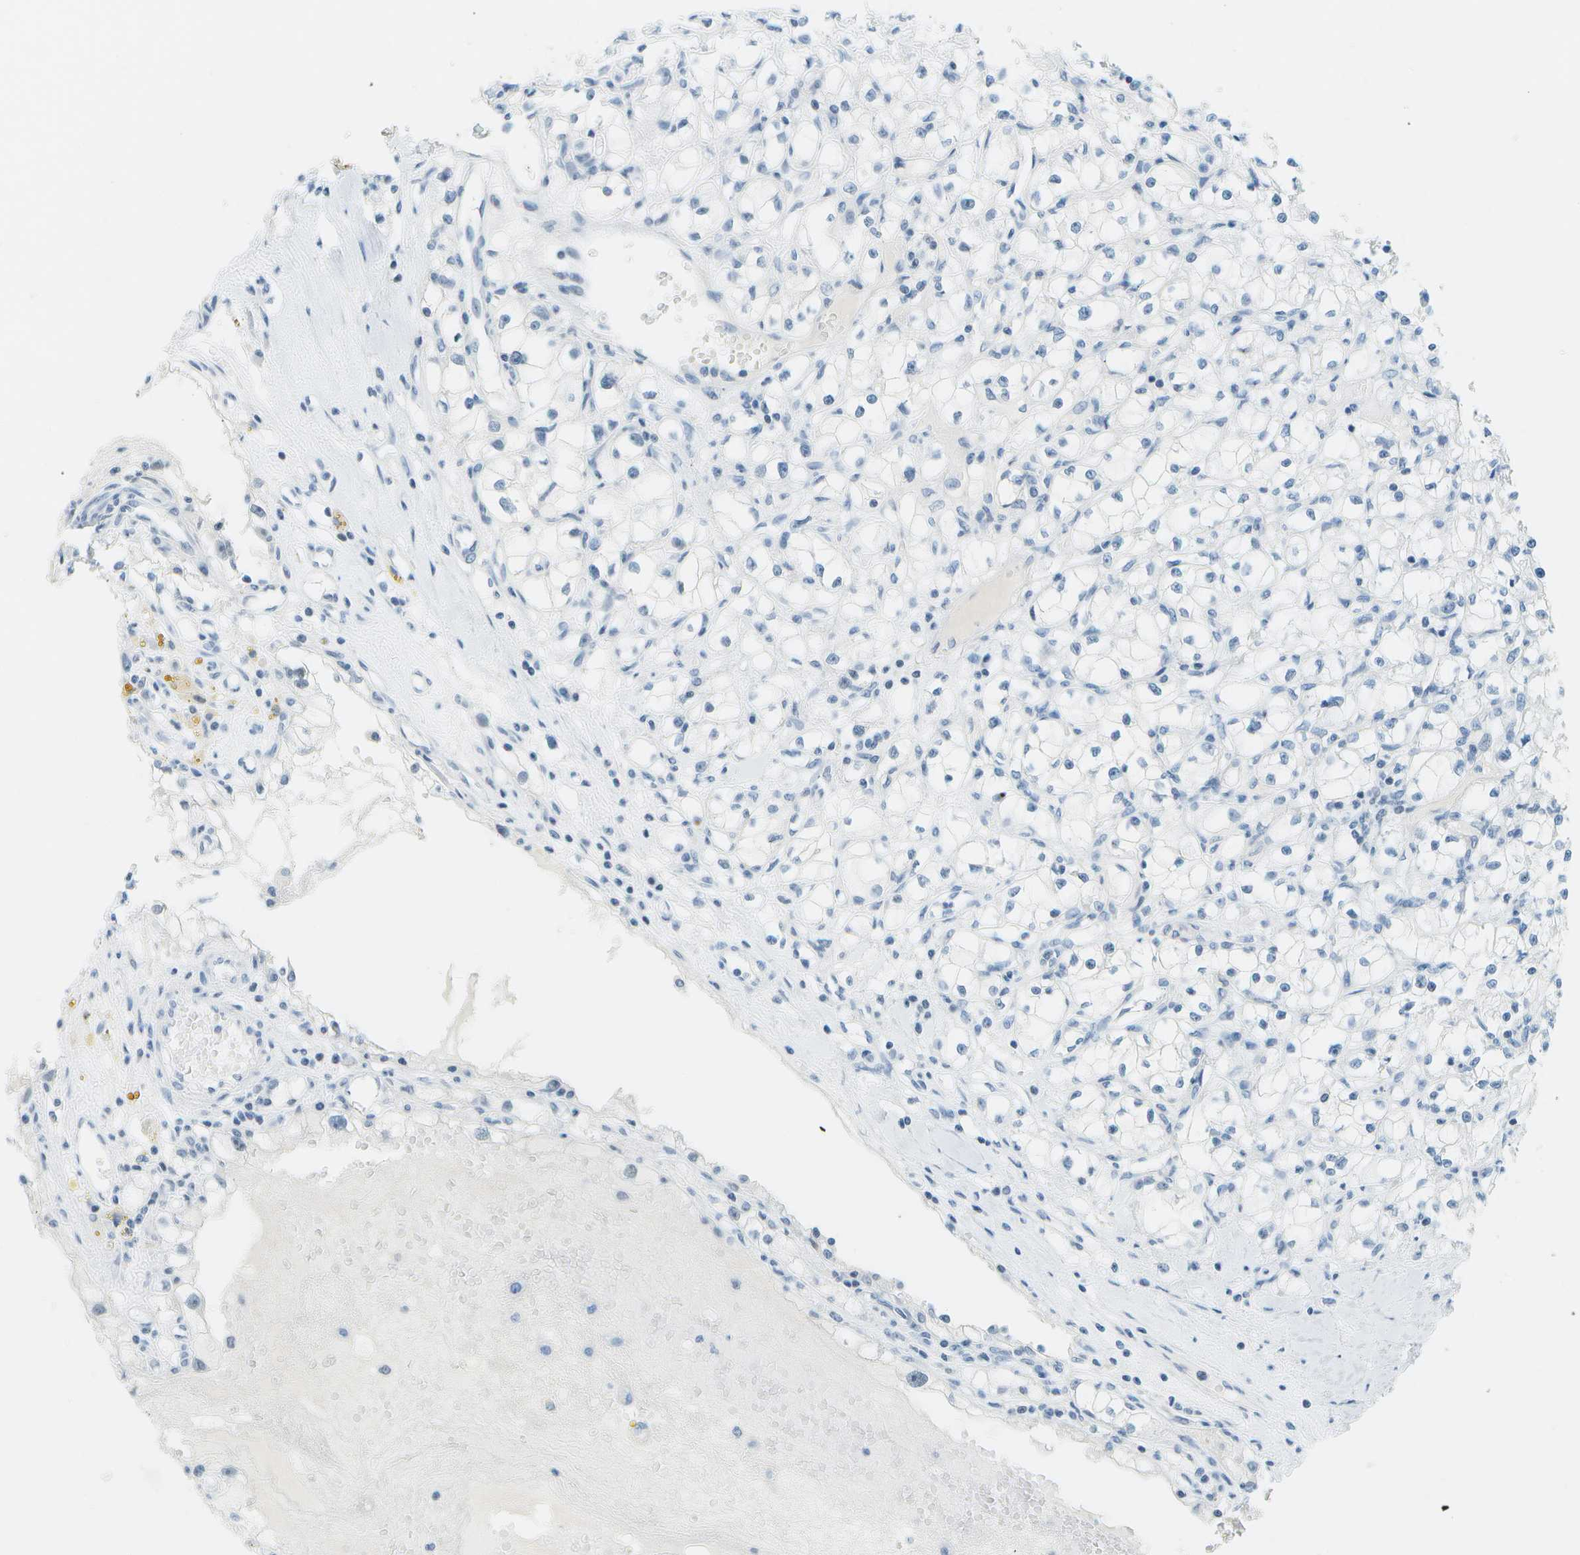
{"staining": {"intensity": "negative", "quantity": "none", "location": "none"}, "tissue": "renal cancer", "cell_type": "Tumor cells", "image_type": "cancer", "snomed": [{"axis": "morphology", "description": "Adenocarcinoma, NOS"}, {"axis": "topography", "description": "Kidney"}], "caption": "This is an immunohistochemistry (IHC) histopathology image of renal adenocarcinoma. There is no staining in tumor cells.", "gene": "NEK11", "patient": {"sex": "male", "age": 56}}